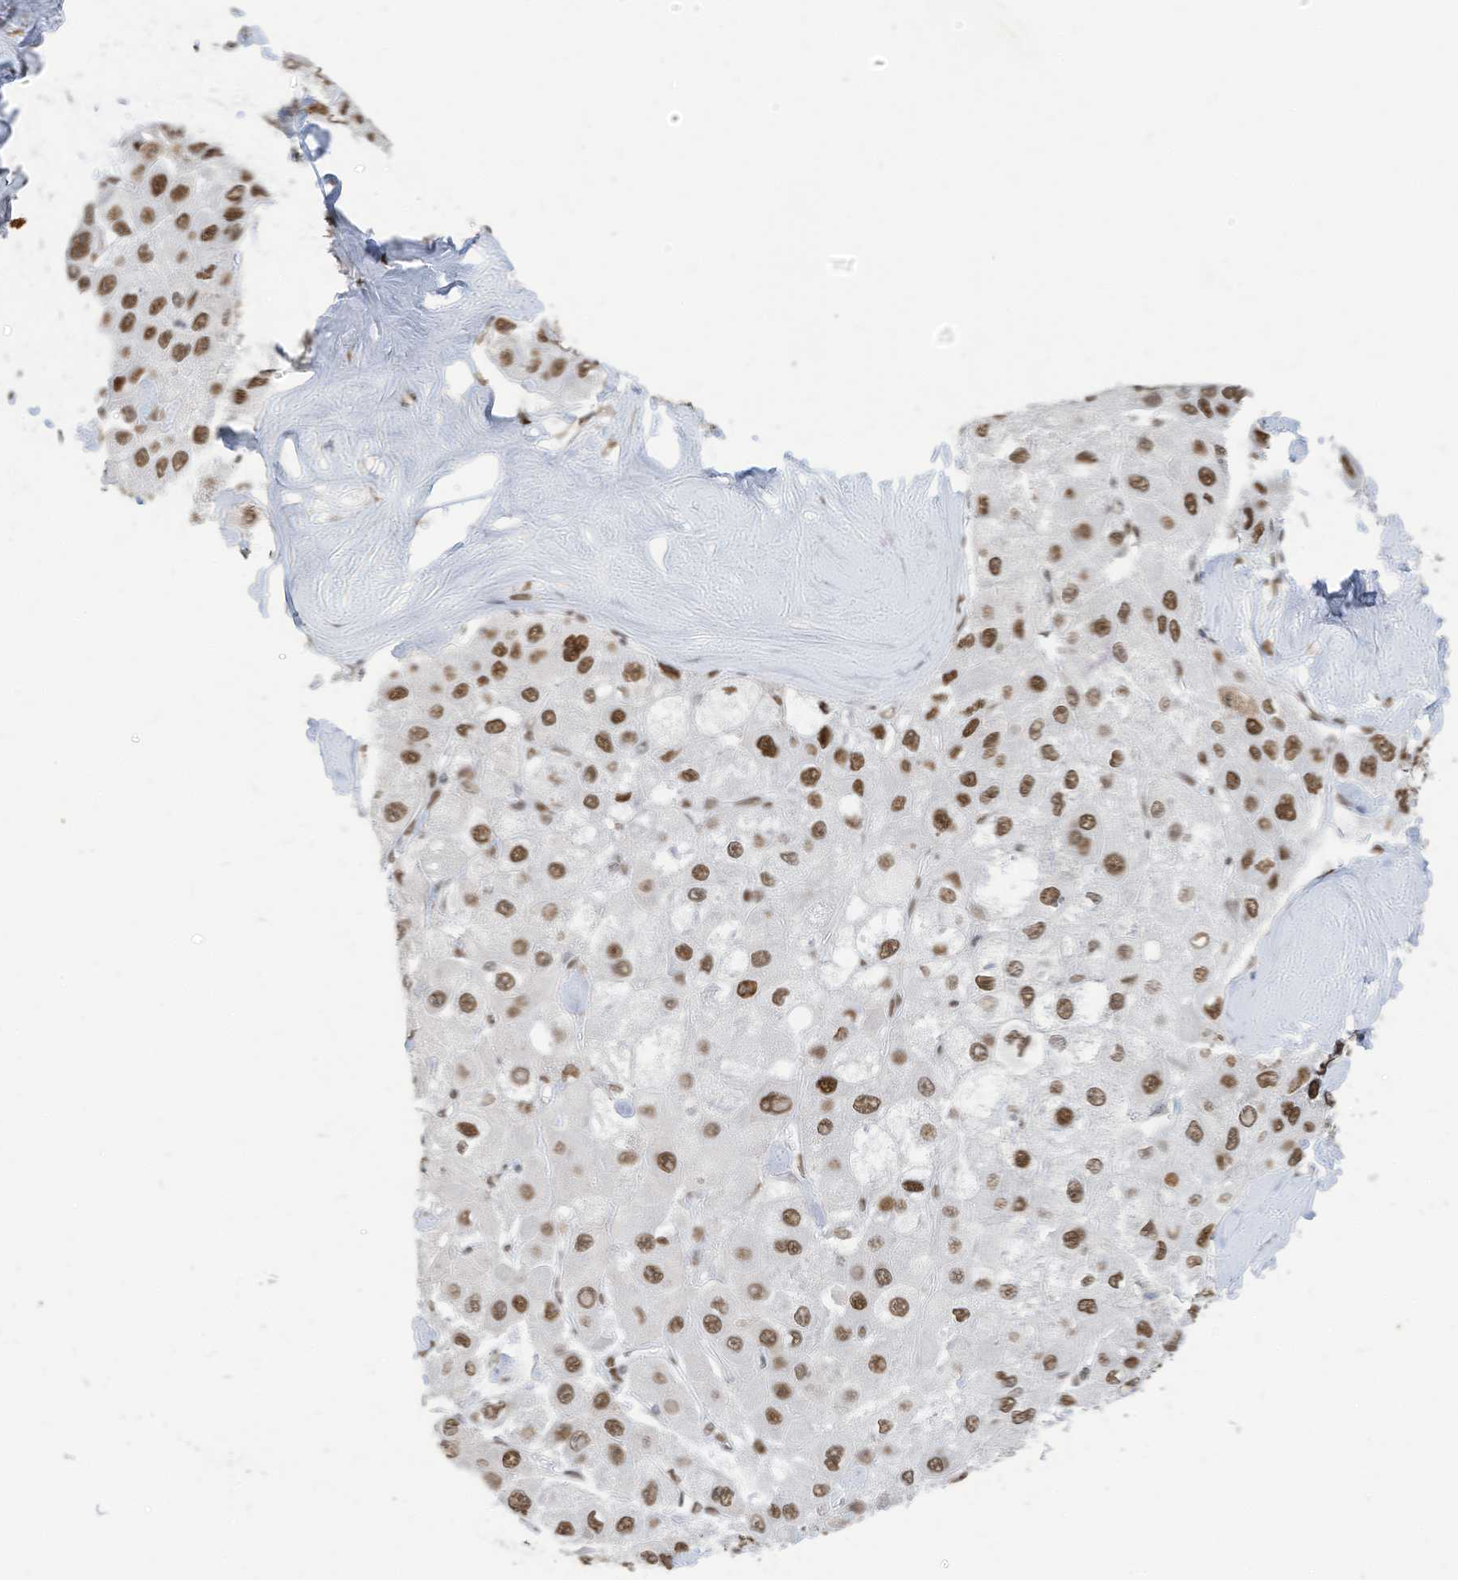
{"staining": {"intensity": "moderate", "quantity": ">75%", "location": "nuclear"}, "tissue": "liver cancer", "cell_type": "Tumor cells", "image_type": "cancer", "snomed": [{"axis": "morphology", "description": "Carcinoma, Hepatocellular, NOS"}, {"axis": "topography", "description": "Liver"}], "caption": "This histopathology image reveals immunohistochemistry (IHC) staining of human liver hepatocellular carcinoma, with medium moderate nuclear positivity in approximately >75% of tumor cells.", "gene": "KHSRP", "patient": {"sex": "male", "age": 80}}